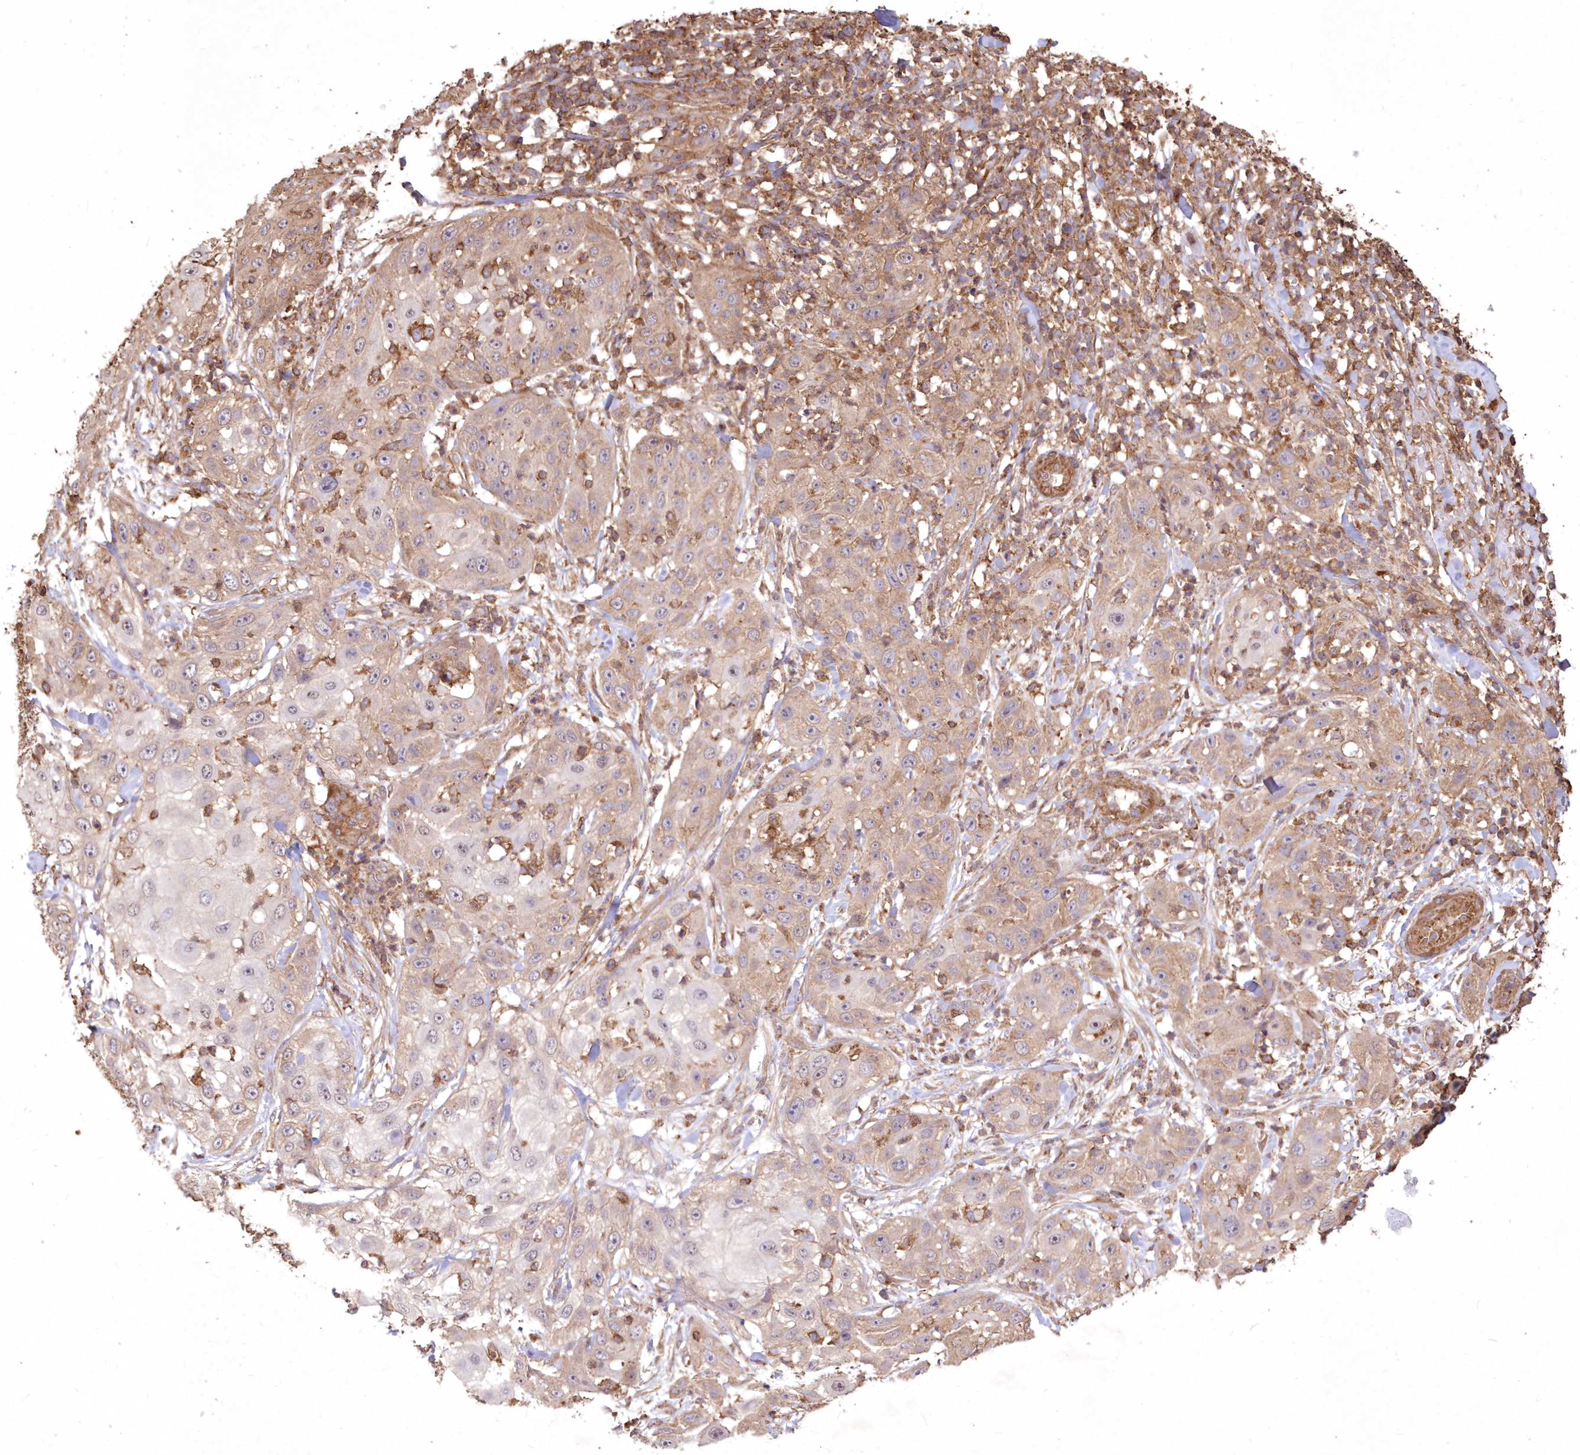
{"staining": {"intensity": "weak", "quantity": ">75%", "location": "cytoplasmic/membranous"}, "tissue": "skin cancer", "cell_type": "Tumor cells", "image_type": "cancer", "snomed": [{"axis": "morphology", "description": "Squamous cell carcinoma, NOS"}, {"axis": "topography", "description": "Skin"}], "caption": "An immunohistochemistry (IHC) histopathology image of tumor tissue is shown. Protein staining in brown shows weak cytoplasmic/membranous positivity in squamous cell carcinoma (skin) within tumor cells.", "gene": "TMEM139", "patient": {"sex": "female", "age": 44}}